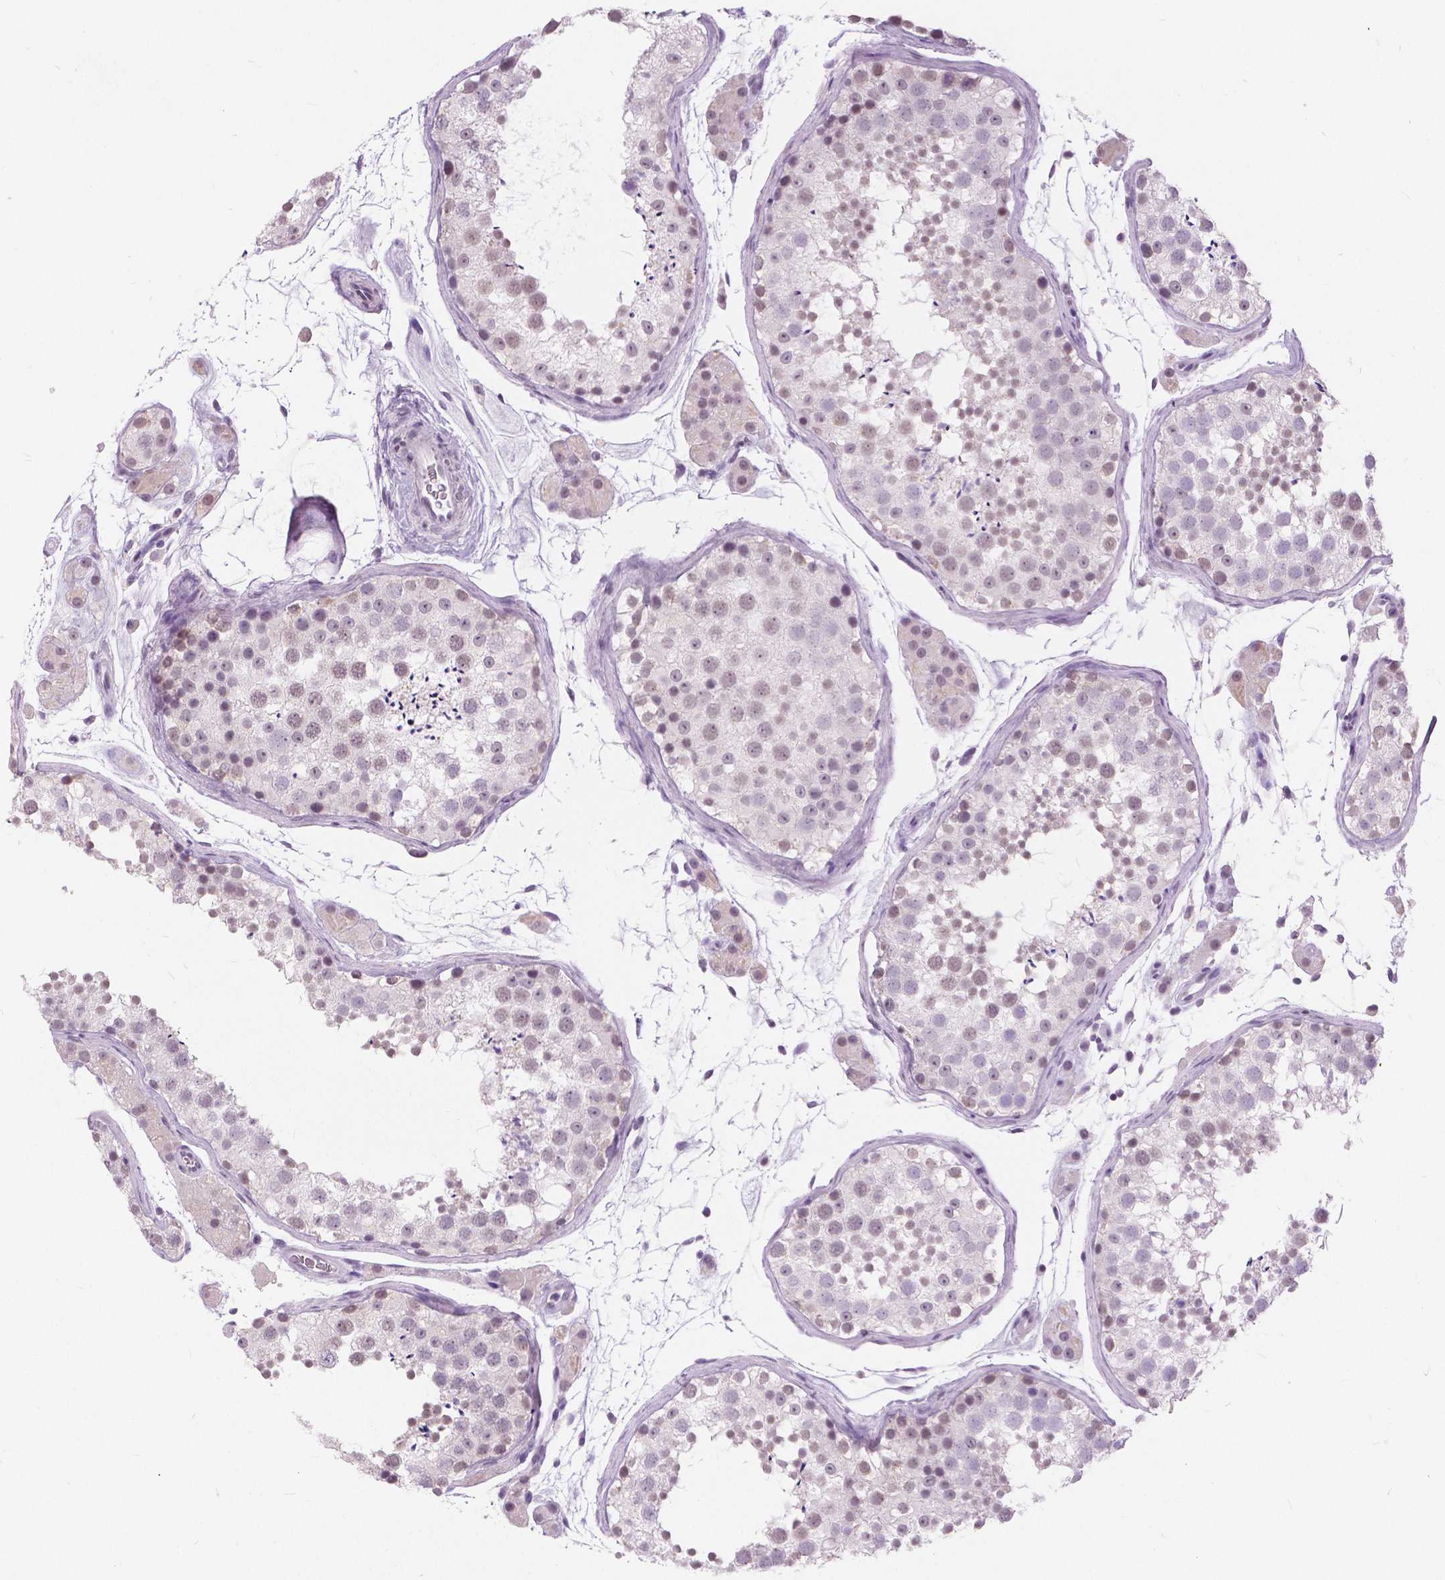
{"staining": {"intensity": "weak", "quantity": "25%-75%", "location": "nuclear"}, "tissue": "testis", "cell_type": "Cells in seminiferous ducts", "image_type": "normal", "snomed": [{"axis": "morphology", "description": "Normal tissue, NOS"}, {"axis": "topography", "description": "Testis"}], "caption": "Protein expression analysis of unremarkable human testis reveals weak nuclear staining in approximately 25%-75% of cells in seminiferous ducts. (DAB (3,3'-diaminobenzidine) IHC, brown staining for protein, blue staining for nuclei).", "gene": "MYOM1", "patient": {"sex": "male", "age": 41}}